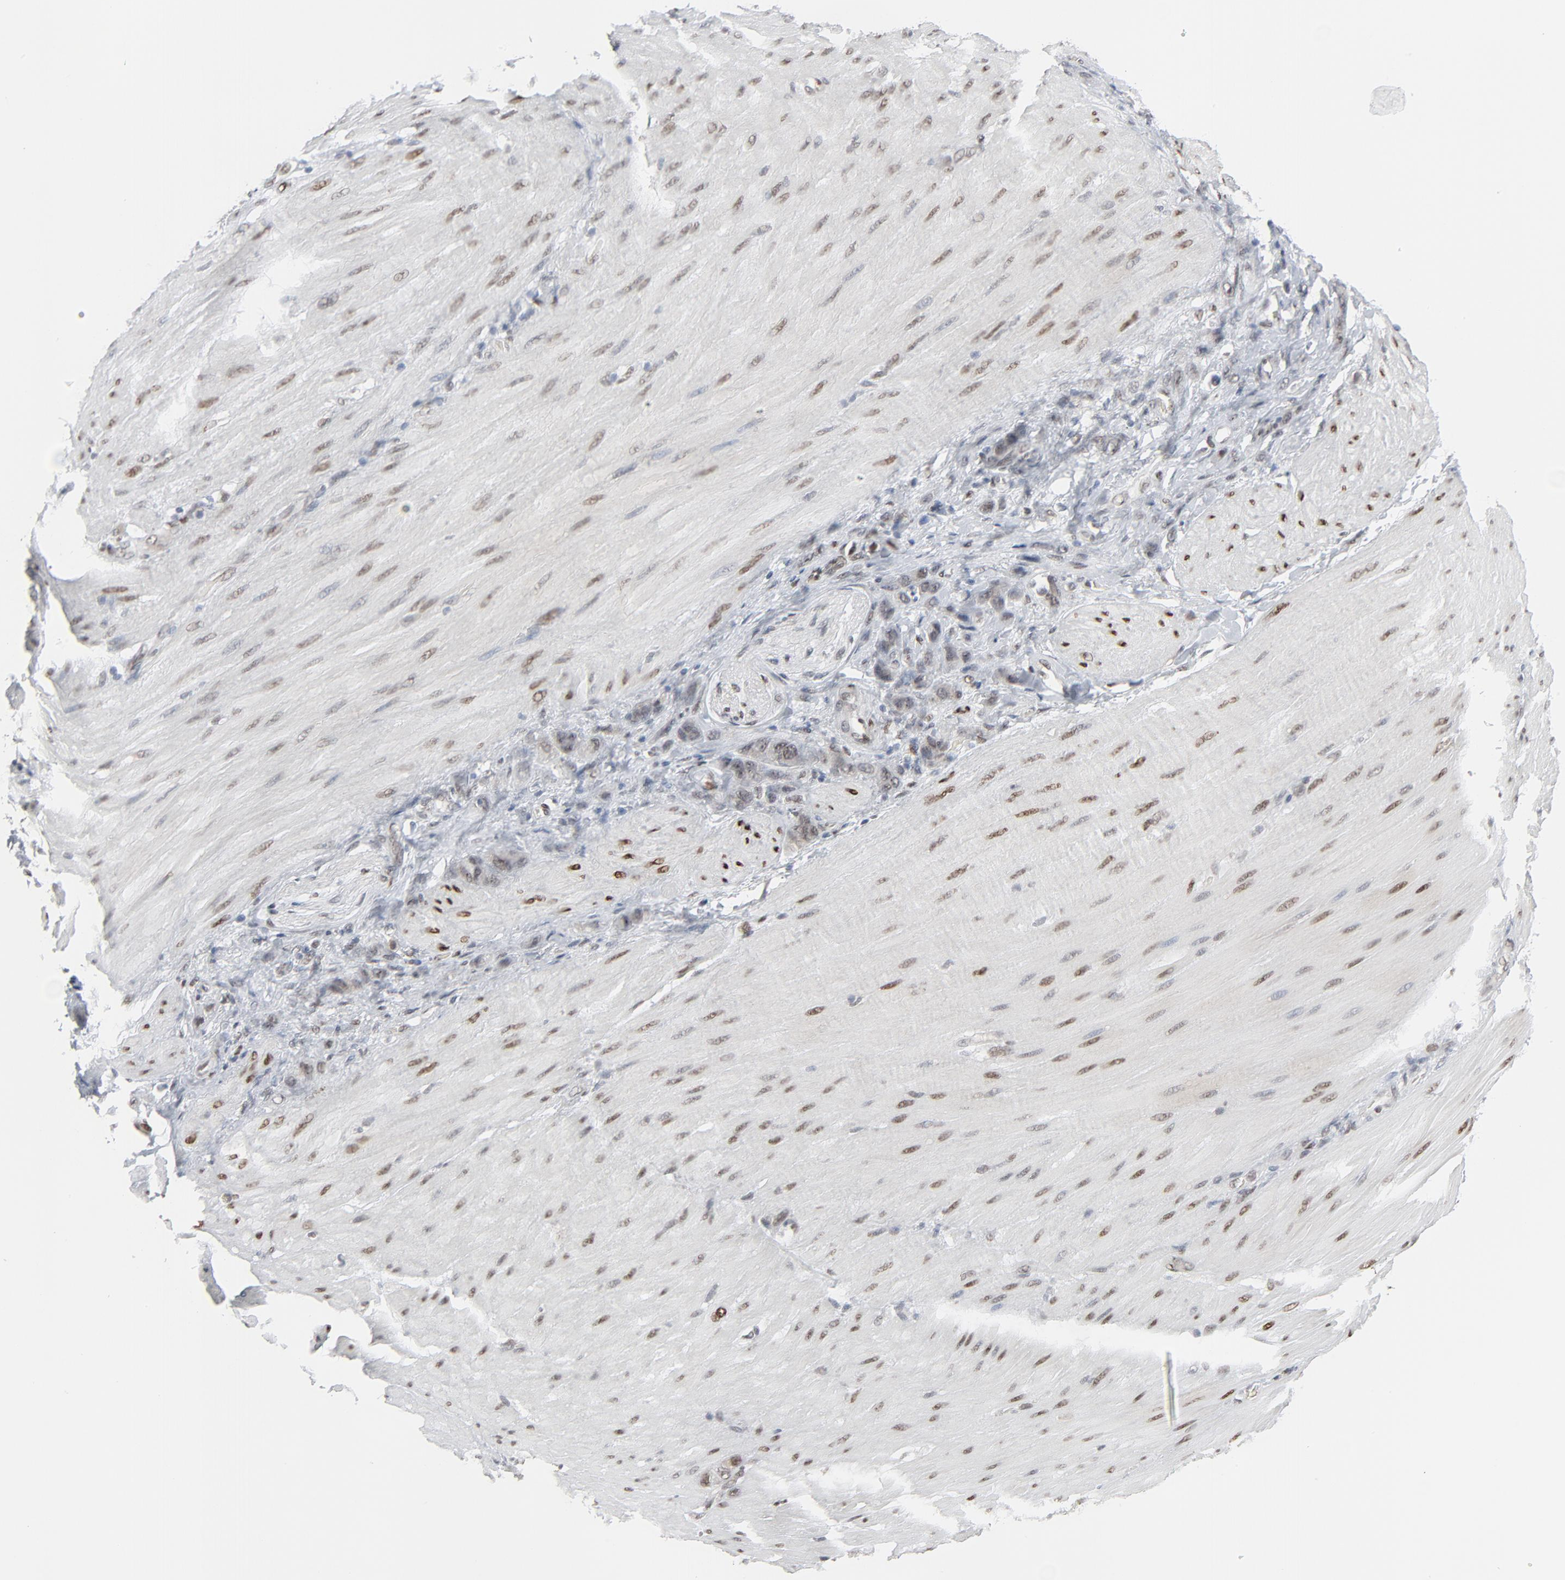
{"staining": {"intensity": "weak", "quantity": ">75%", "location": "nuclear"}, "tissue": "stomach cancer", "cell_type": "Tumor cells", "image_type": "cancer", "snomed": [{"axis": "morphology", "description": "Normal tissue, NOS"}, {"axis": "morphology", "description": "Adenocarcinoma, NOS"}, {"axis": "topography", "description": "Stomach"}], "caption": "Immunohistochemical staining of stomach cancer displays low levels of weak nuclear expression in about >75% of tumor cells.", "gene": "CUX1", "patient": {"sex": "male", "age": 82}}